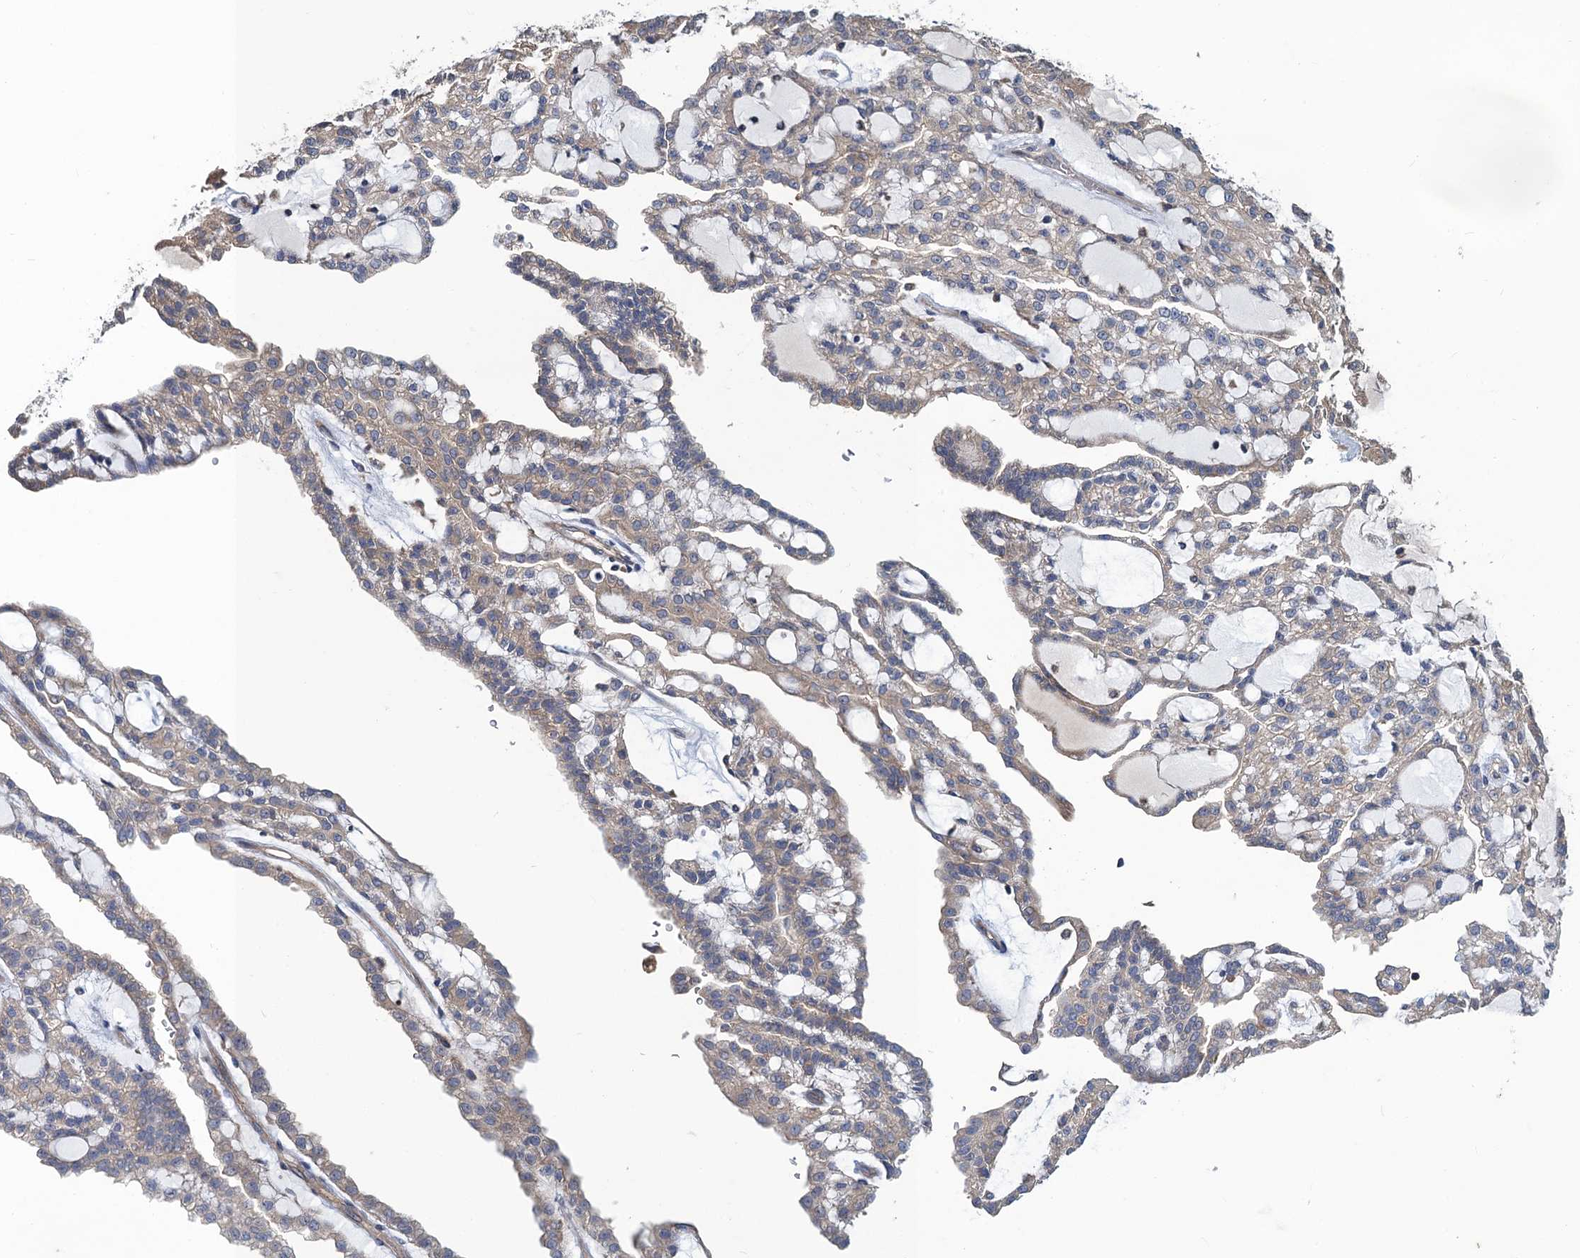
{"staining": {"intensity": "weak", "quantity": ">75%", "location": "cytoplasmic/membranous"}, "tissue": "renal cancer", "cell_type": "Tumor cells", "image_type": "cancer", "snomed": [{"axis": "morphology", "description": "Adenocarcinoma, NOS"}, {"axis": "topography", "description": "Kidney"}], "caption": "DAB immunohistochemical staining of renal cancer demonstrates weak cytoplasmic/membranous protein expression in approximately >75% of tumor cells.", "gene": "SNAP29", "patient": {"sex": "male", "age": 63}}